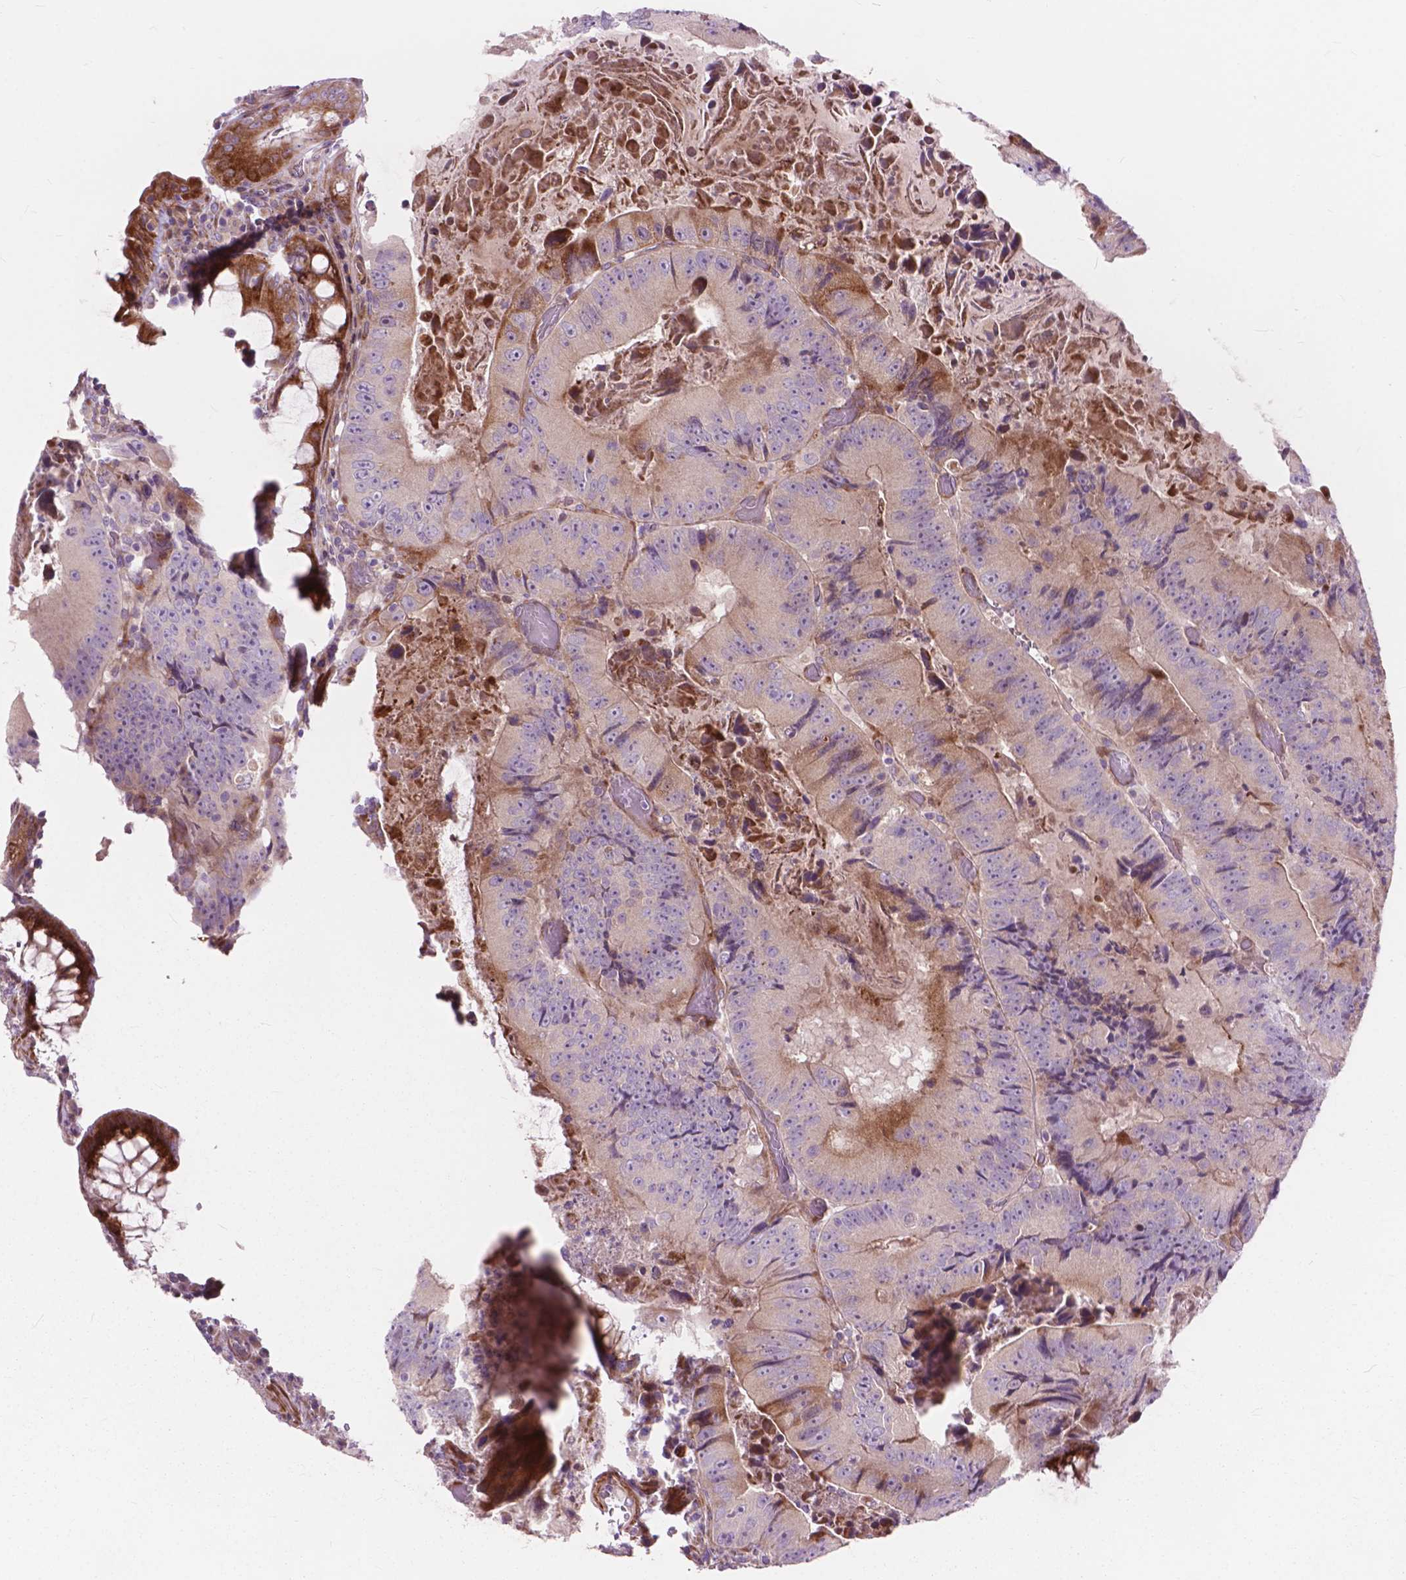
{"staining": {"intensity": "moderate", "quantity": "<25%", "location": "cytoplasmic/membranous"}, "tissue": "colorectal cancer", "cell_type": "Tumor cells", "image_type": "cancer", "snomed": [{"axis": "morphology", "description": "Adenocarcinoma, NOS"}, {"axis": "topography", "description": "Colon"}], "caption": "Immunohistochemistry (IHC) staining of colorectal cancer, which demonstrates low levels of moderate cytoplasmic/membranous positivity in about <25% of tumor cells indicating moderate cytoplasmic/membranous protein expression. The staining was performed using DAB (3,3'-diaminobenzidine) (brown) for protein detection and nuclei were counterstained in hematoxylin (blue).", "gene": "MORN1", "patient": {"sex": "female", "age": 86}}